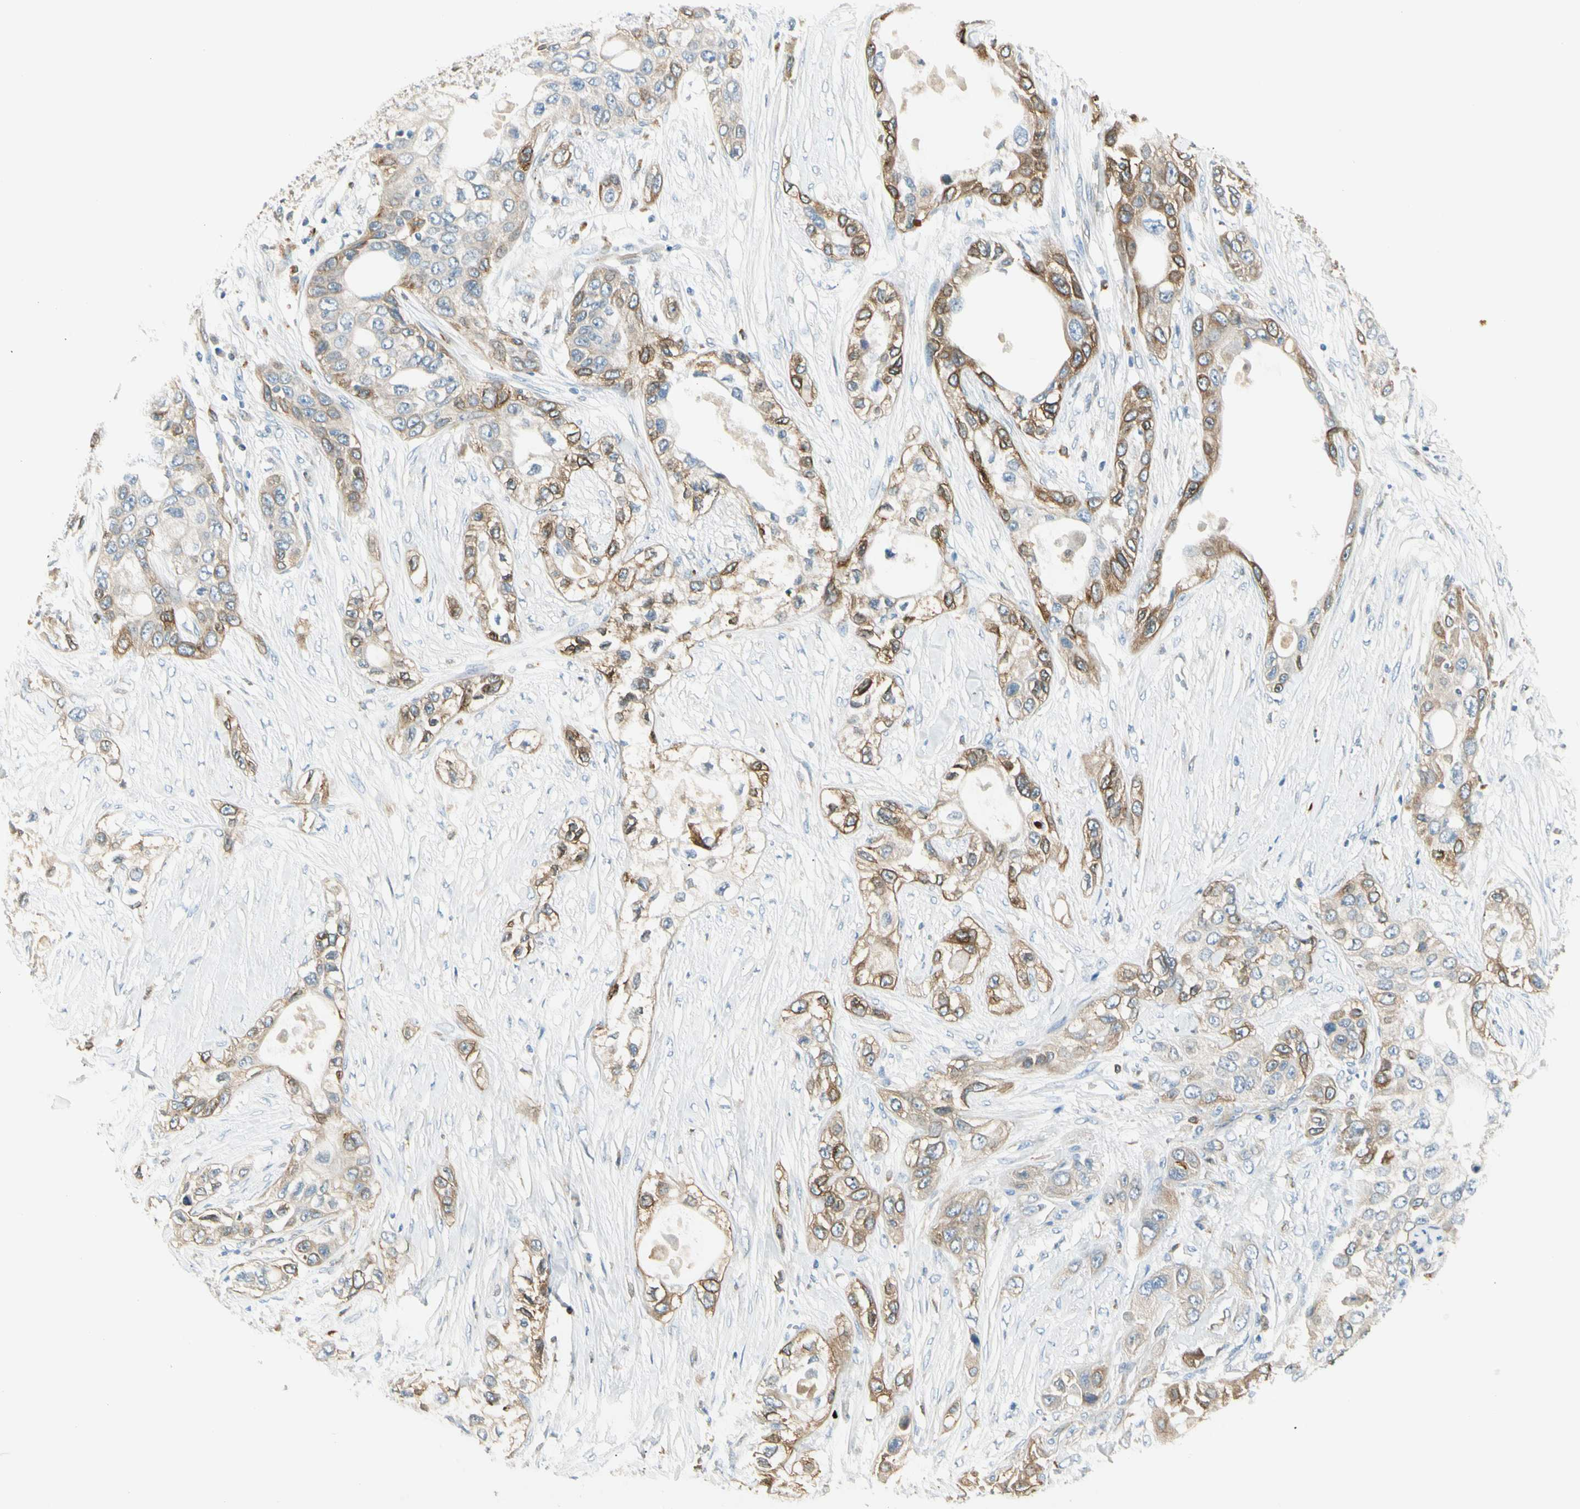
{"staining": {"intensity": "strong", "quantity": "25%-75%", "location": "cytoplasmic/membranous"}, "tissue": "pancreatic cancer", "cell_type": "Tumor cells", "image_type": "cancer", "snomed": [{"axis": "morphology", "description": "Adenocarcinoma, NOS"}, {"axis": "topography", "description": "Pancreas"}], "caption": "Immunohistochemistry (IHC) of human pancreatic cancer exhibits high levels of strong cytoplasmic/membranous positivity in about 25%-75% of tumor cells.", "gene": "LPCAT2", "patient": {"sex": "female", "age": 70}}